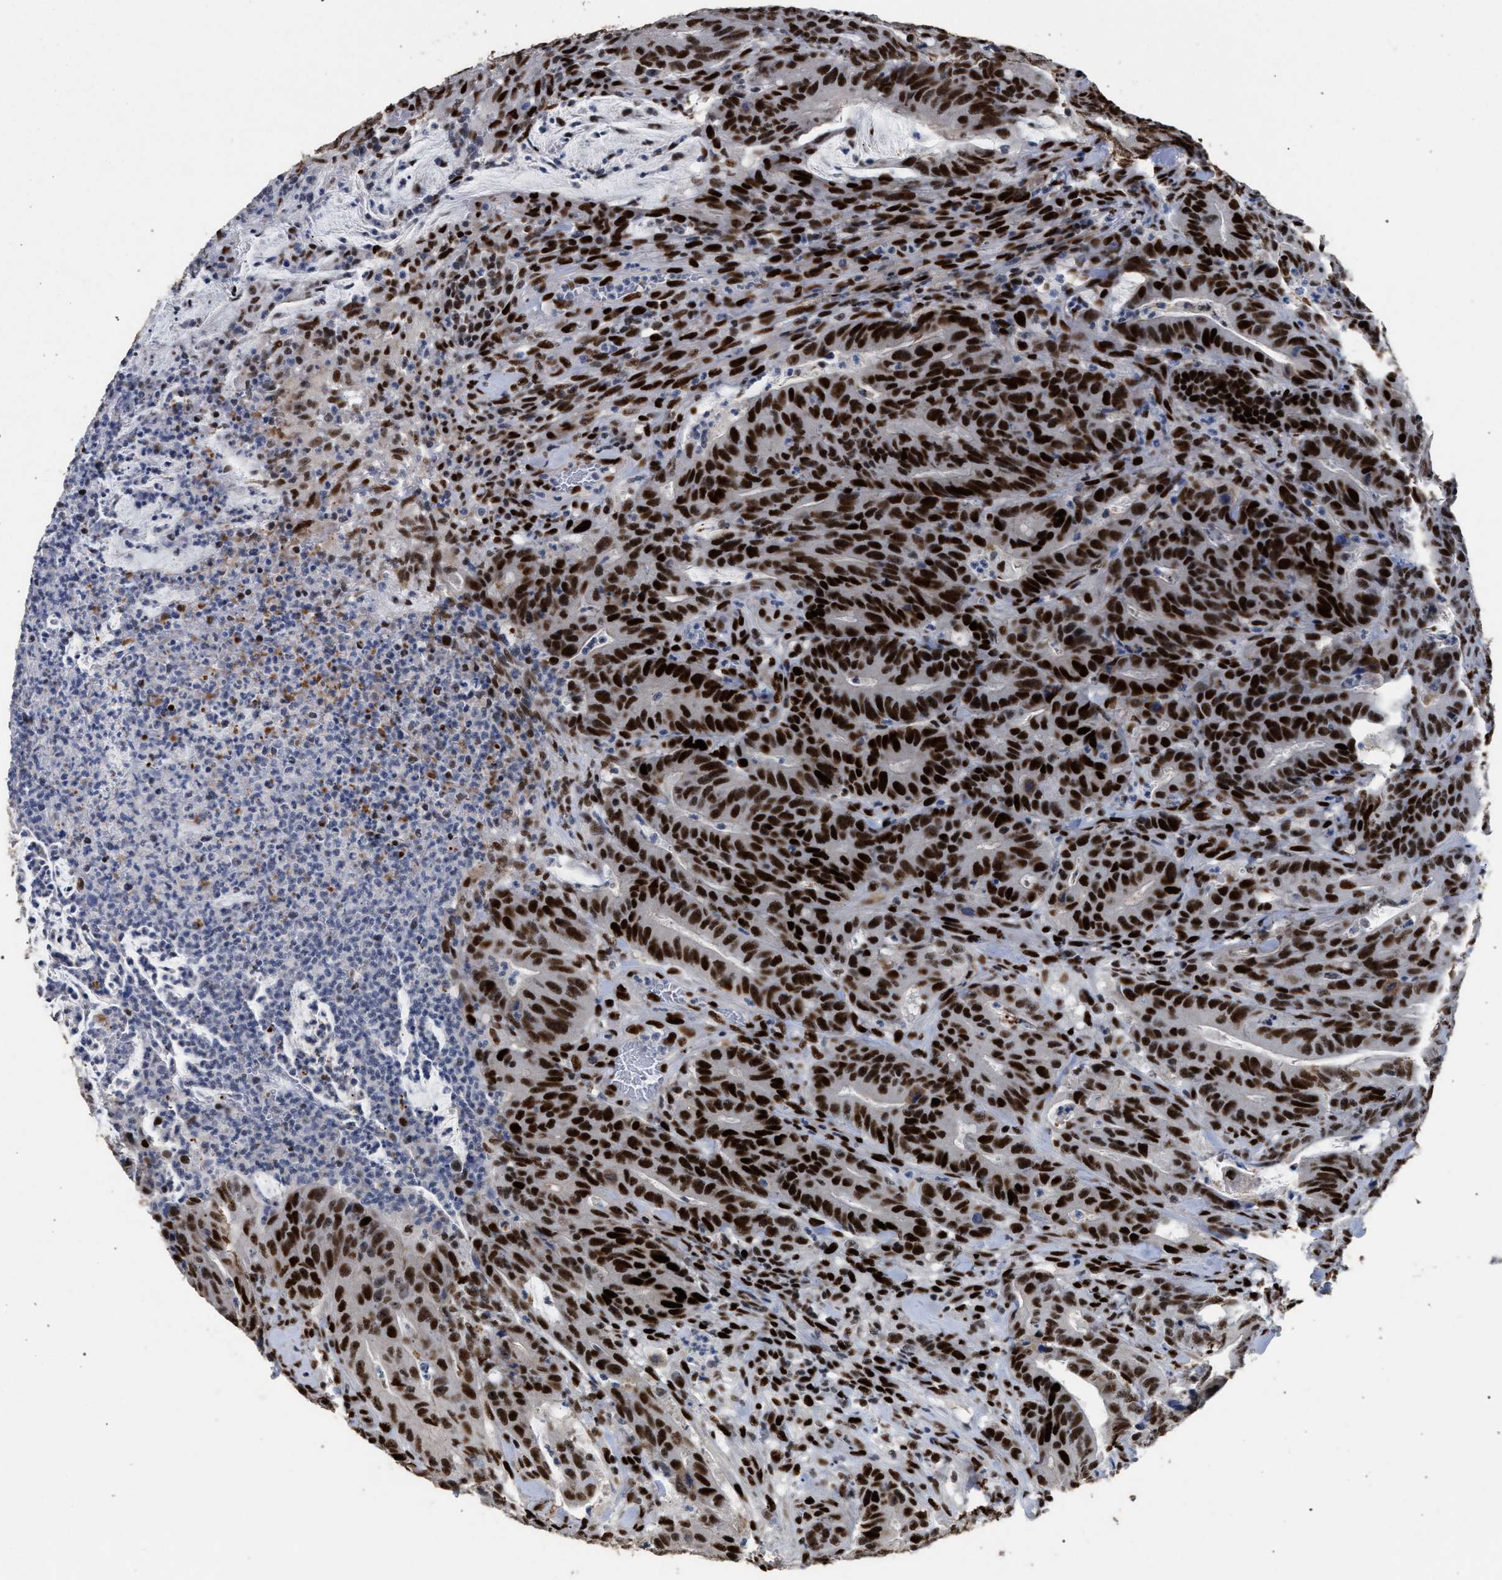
{"staining": {"intensity": "strong", "quantity": ">75%", "location": "nuclear"}, "tissue": "colorectal cancer", "cell_type": "Tumor cells", "image_type": "cancer", "snomed": [{"axis": "morphology", "description": "Adenocarcinoma, NOS"}, {"axis": "topography", "description": "Colon"}], "caption": "High-magnification brightfield microscopy of colorectal cancer stained with DAB (brown) and counterstained with hematoxylin (blue). tumor cells exhibit strong nuclear staining is appreciated in about>75% of cells.", "gene": "TP53BP1", "patient": {"sex": "male", "age": 45}}